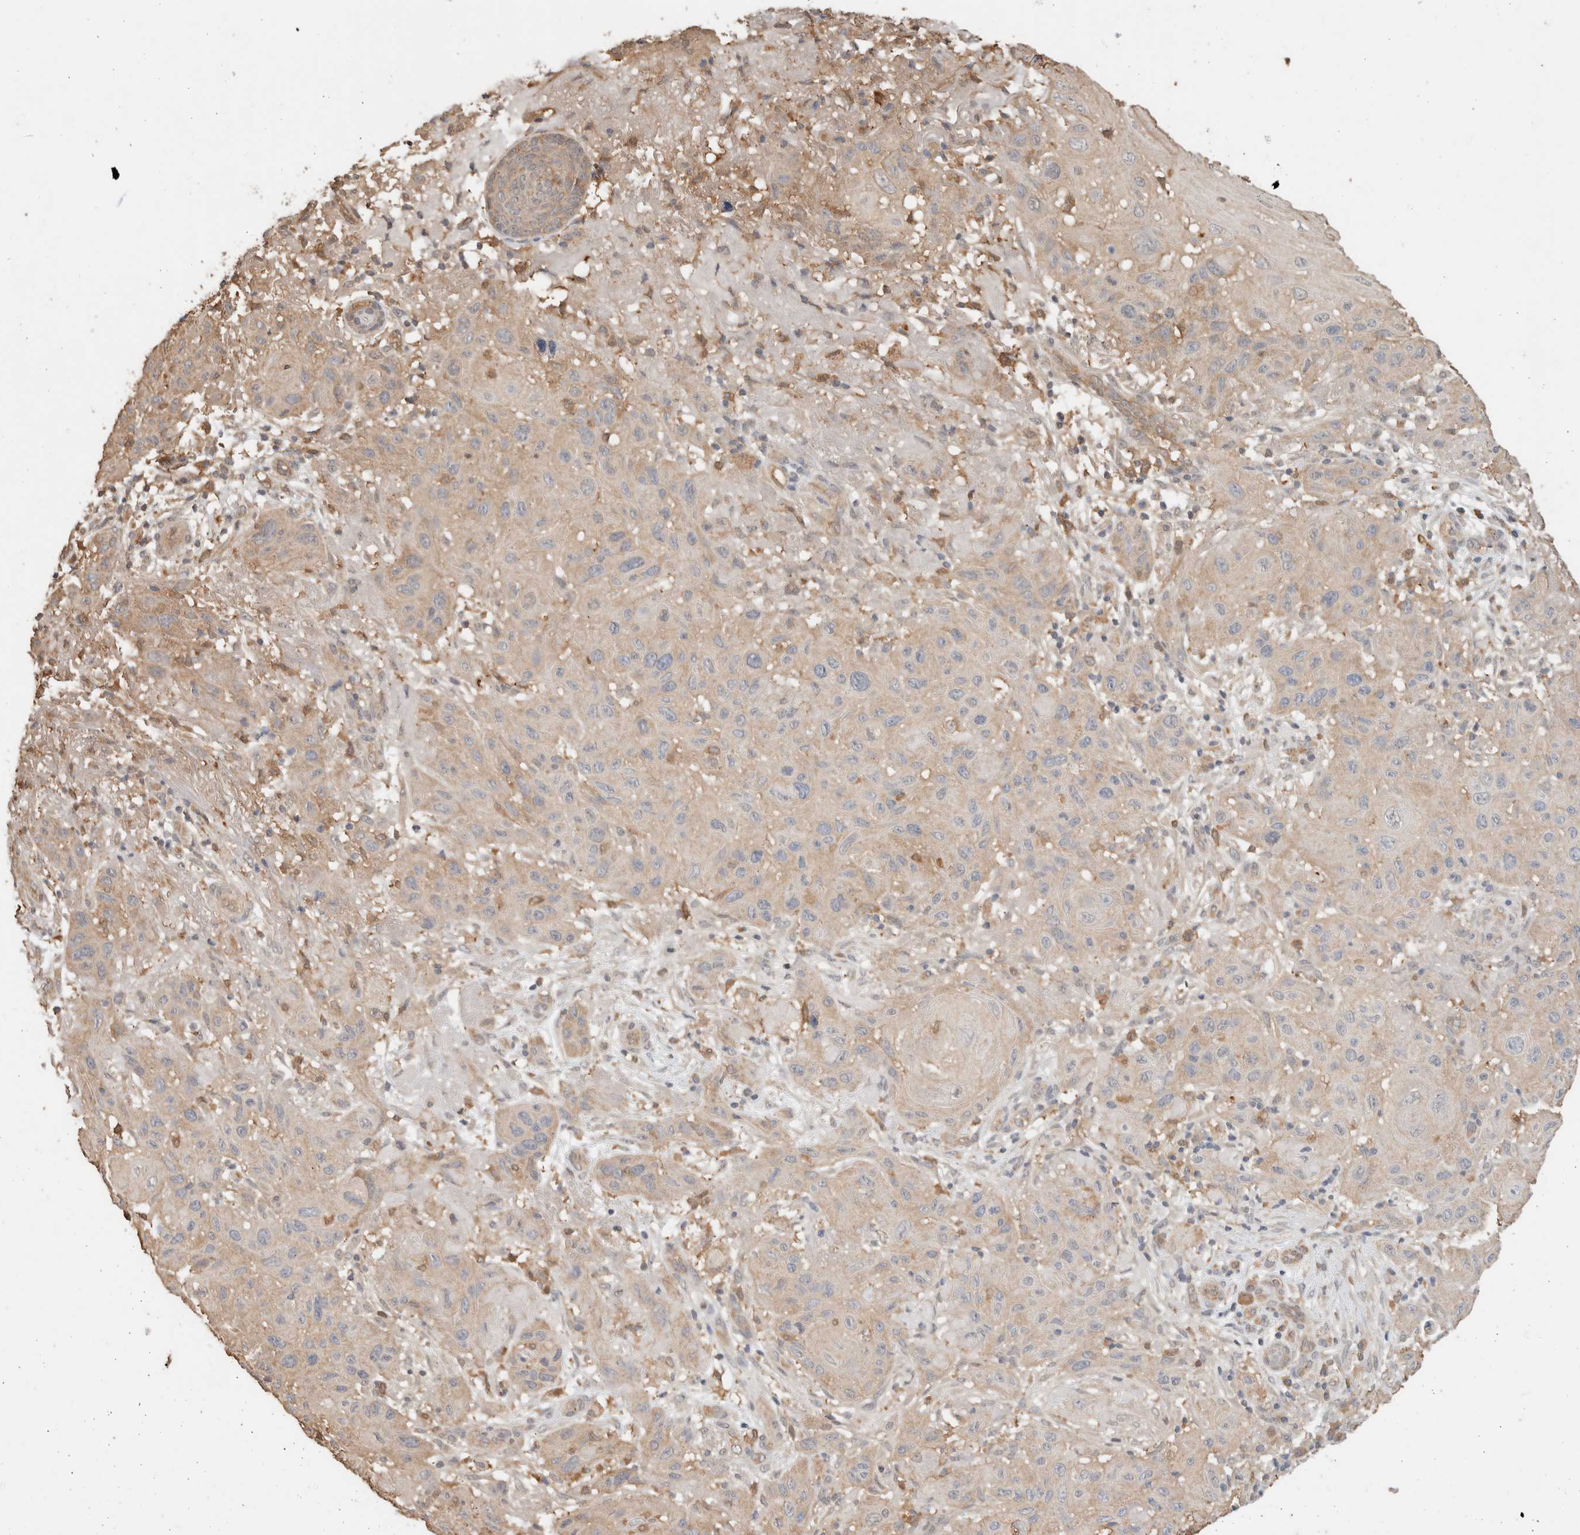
{"staining": {"intensity": "weak", "quantity": ">75%", "location": "cytoplasmic/membranous"}, "tissue": "skin cancer", "cell_type": "Tumor cells", "image_type": "cancer", "snomed": [{"axis": "morphology", "description": "Normal tissue, NOS"}, {"axis": "morphology", "description": "Squamous cell carcinoma, NOS"}, {"axis": "topography", "description": "Skin"}], "caption": "Human skin cancer stained with a protein marker shows weak staining in tumor cells.", "gene": "YWHAH", "patient": {"sex": "female", "age": 96}}